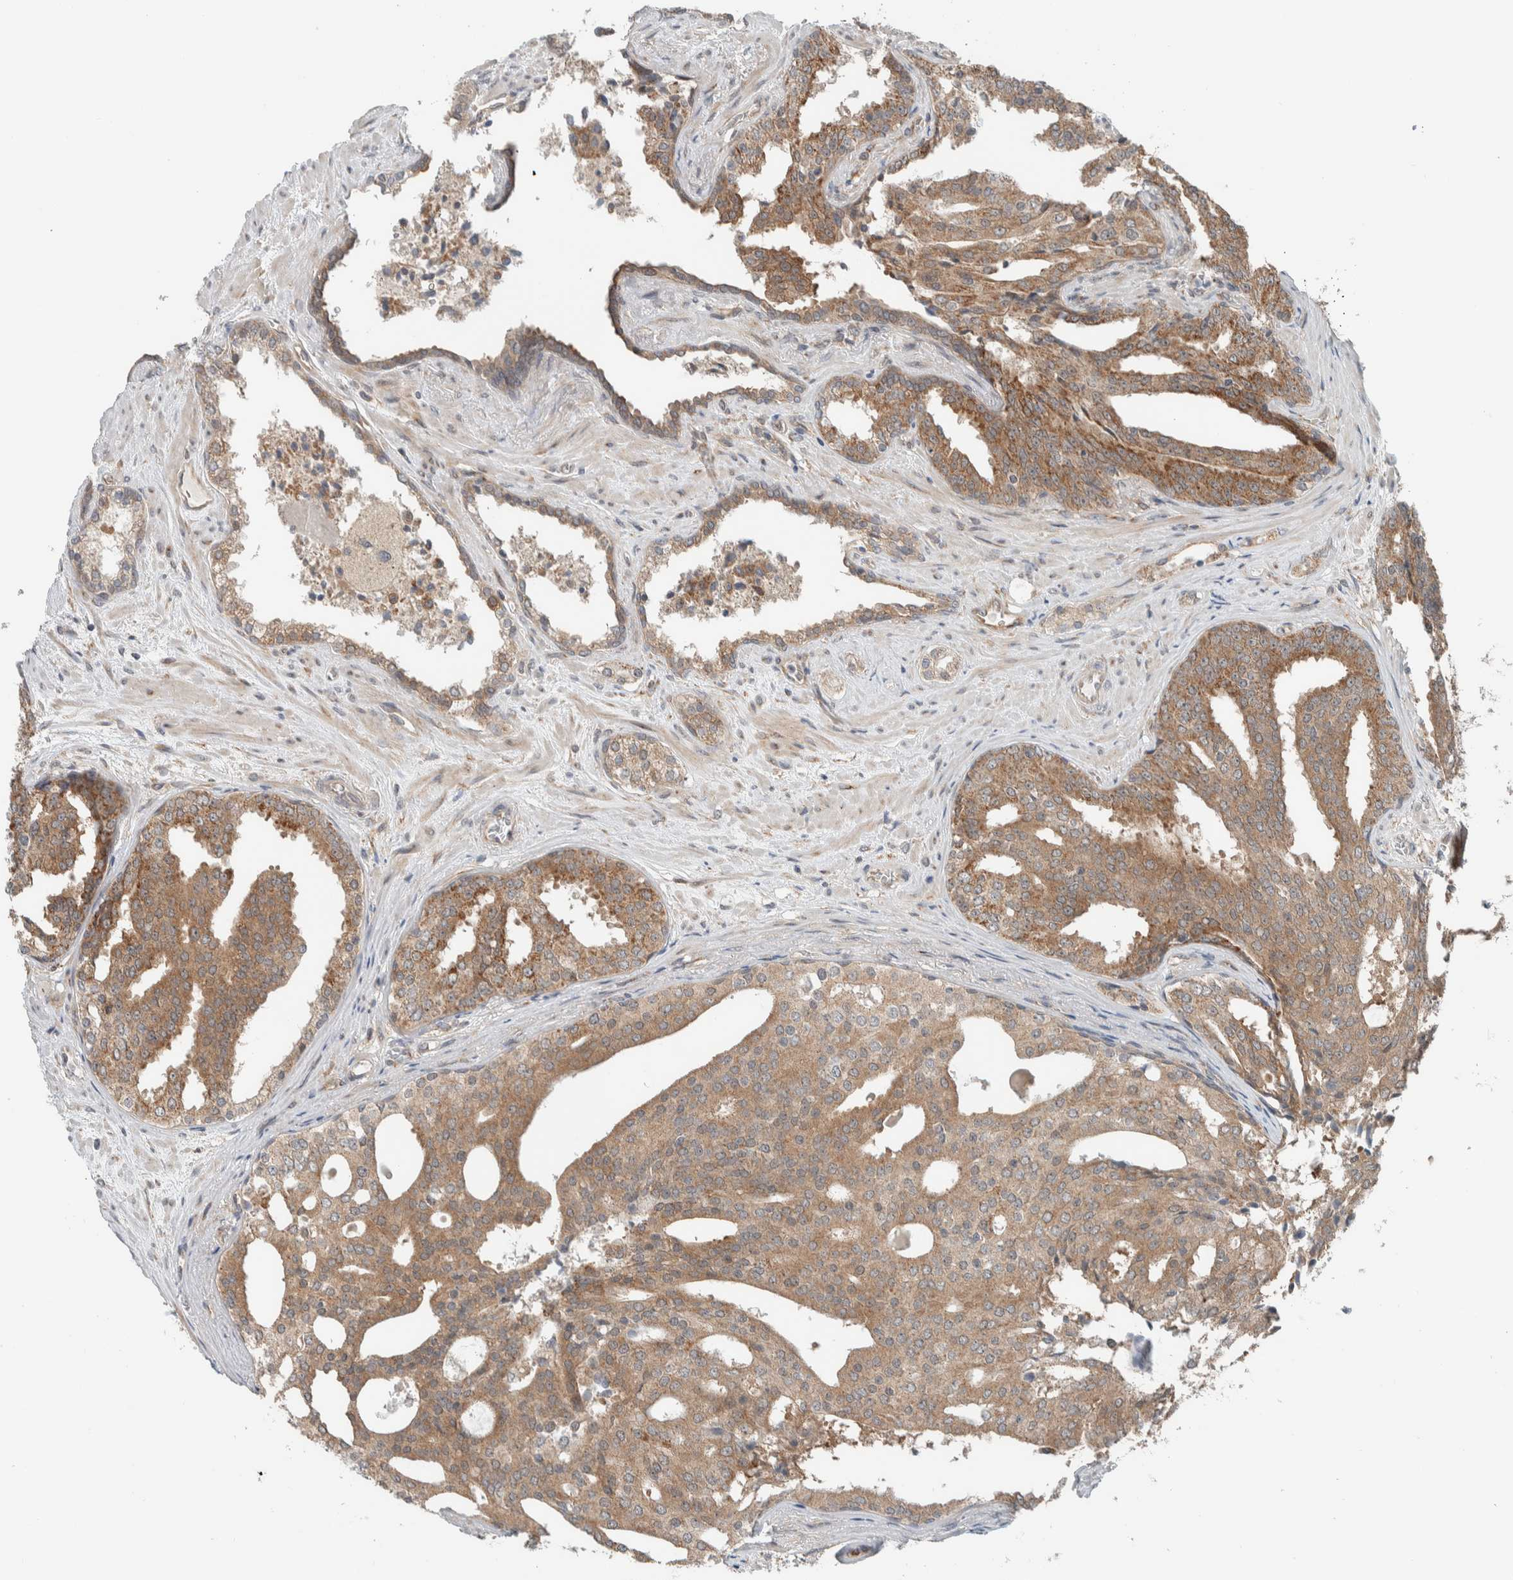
{"staining": {"intensity": "moderate", "quantity": ">75%", "location": "cytoplasmic/membranous"}, "tissue": "prostate cancer", "cell_type": "Tumor cells", "image_type": "cancer", "snomed": [{"axis": "morphology", "description": "Adenocarcinoma, High grade"}, {"axis": "topography", "description": "Prostate"}], "caption": "This is a photomicrograph of immunohistochemistry staining of prostate cancer, which shows moderate staining in the cytoplasmic/membranous of tumor cells.", "gene": "RERE", "patient": {"sex": "male", "age": 71}}